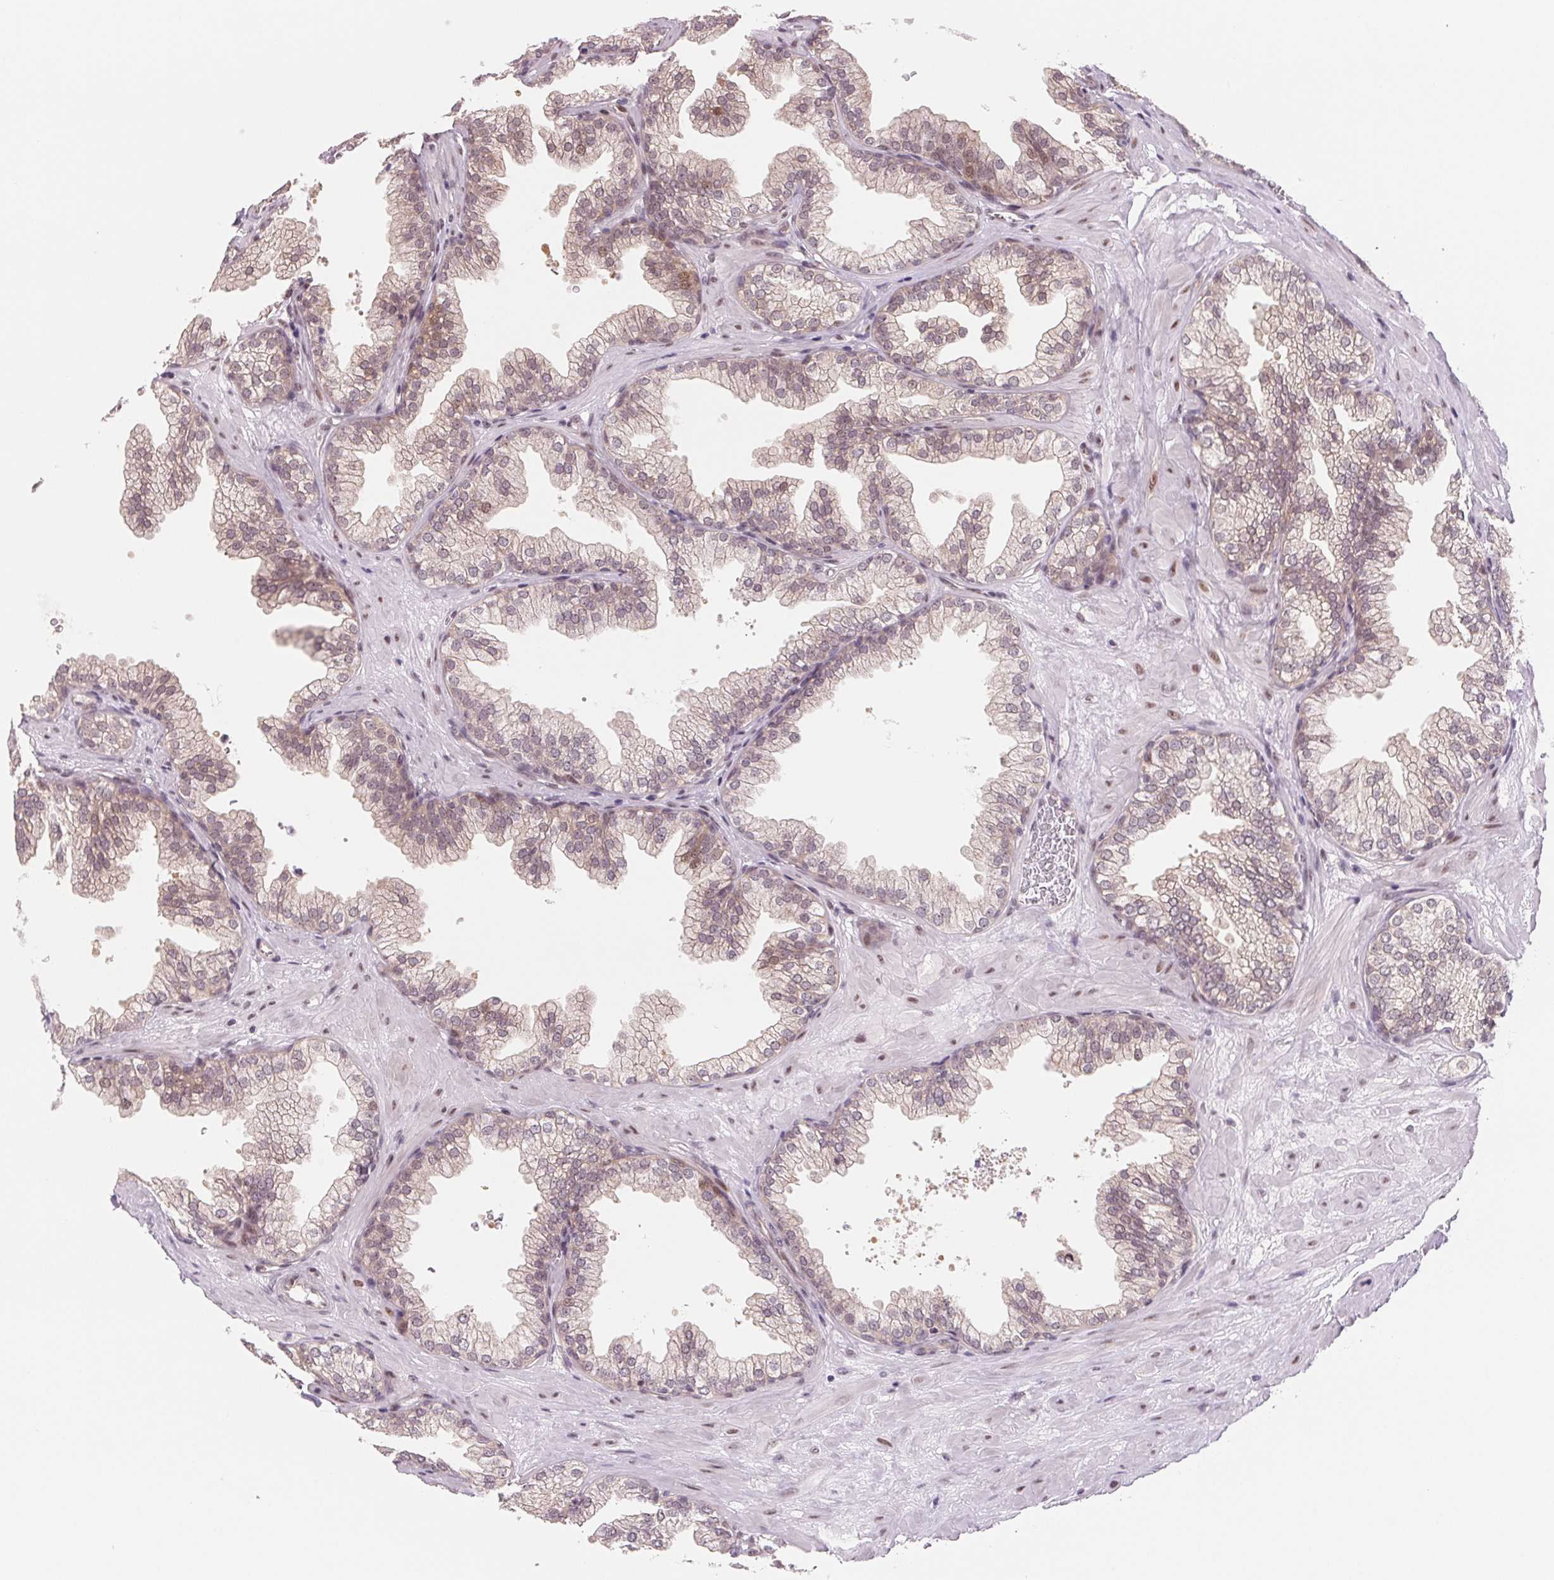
{"staining": {"intensity": "weak", "quantity": "25%-75%", "location": "cytoplasmic/membranous,nuclear"}, "tissue": "prostate", "cell_type": "Glandular cells", "image_type": "normal", "snomed": [{"axis": "morphology", "description": "Normal tissue, NOS"}, {"axis": "topography", "description": "Prostate"}], "caption": "Unremarkable prostate reveals weak cytoplasmic/membranous,nuclear staining in about 25%-75% of glandular cells (brown staining indicates protein expression, while blue staining denotes nuclei)..", "gene": "DNAJB6", "patient": {"sex": "male", "age": 37}}